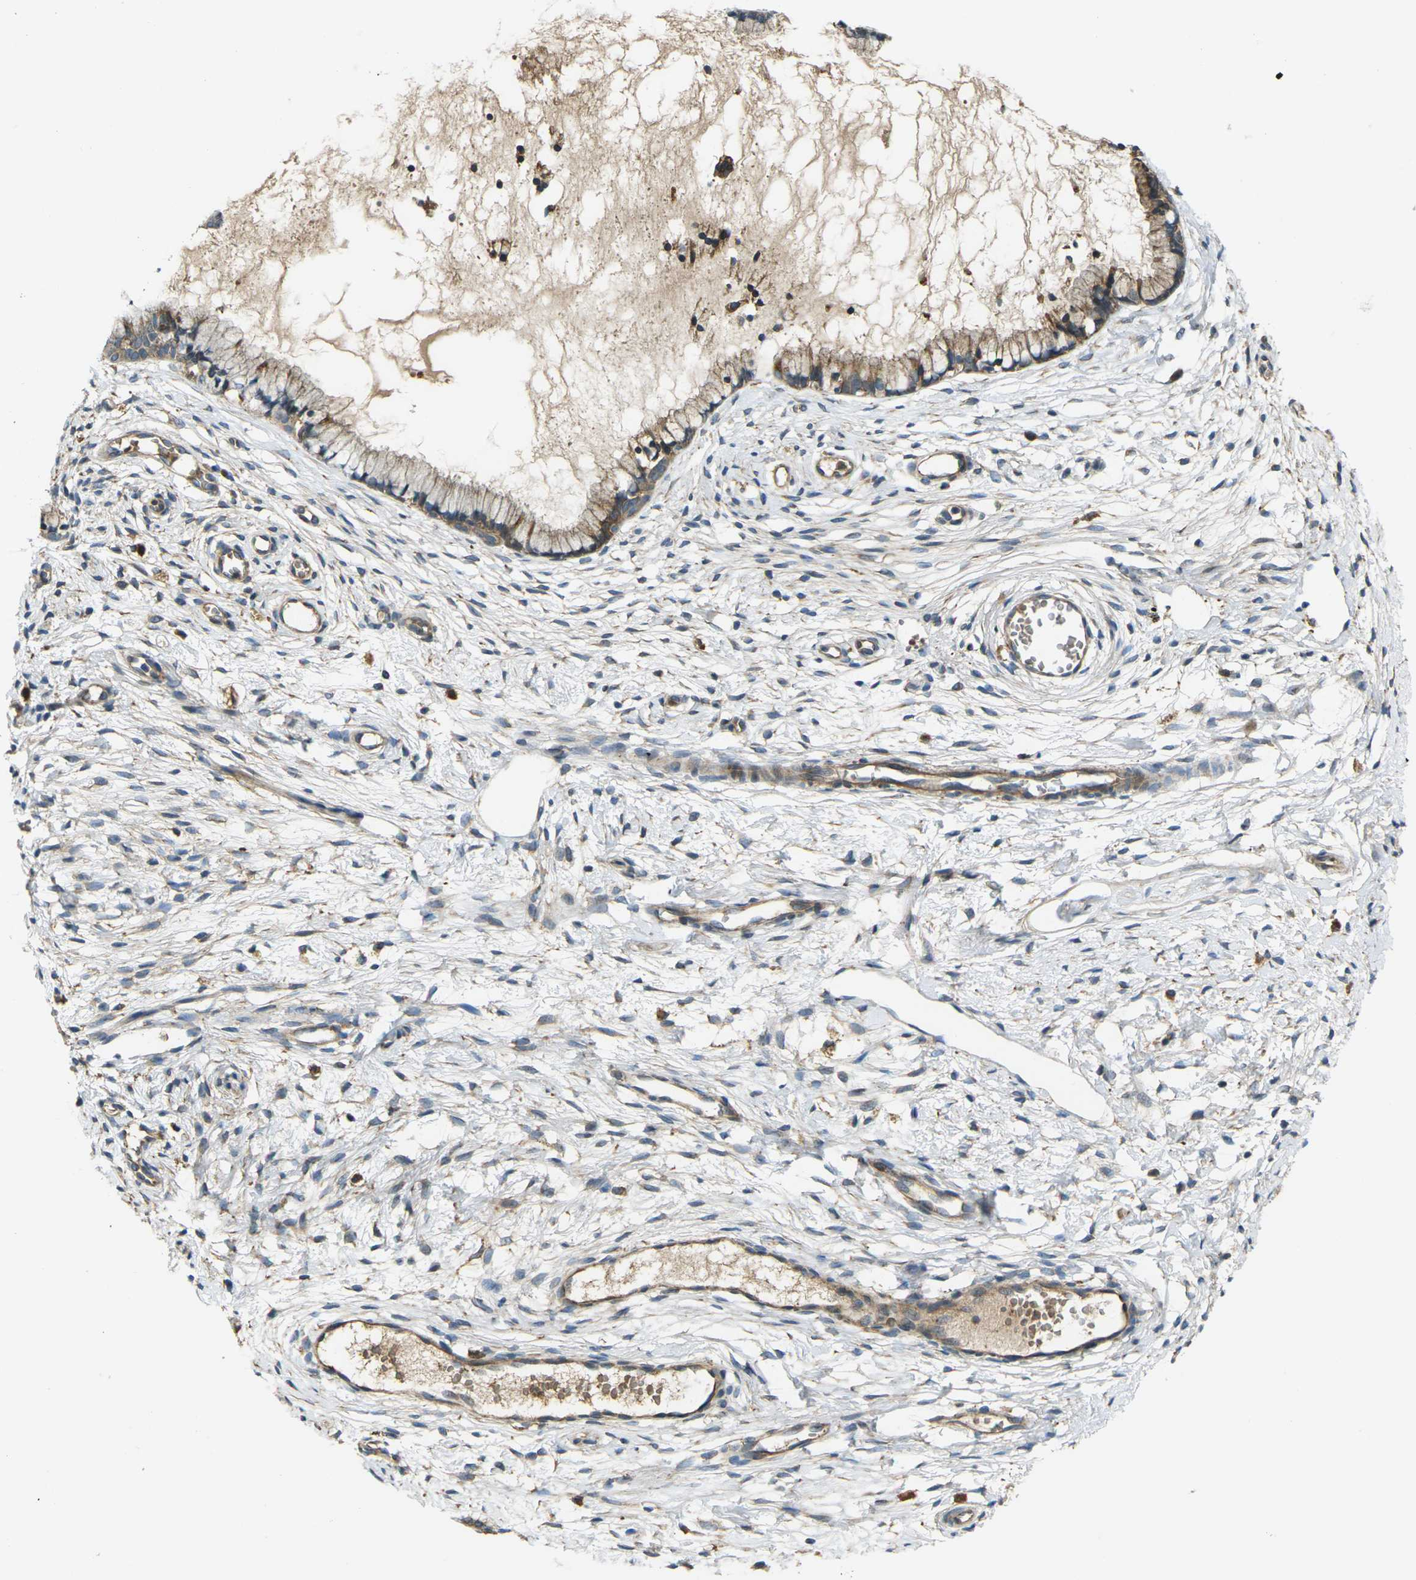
{"staining": {"intensity": "moderate", "quantity": ">75%", "location": "cytoplasmic/membranous"}, "tissue": "cervix", "cell_type": "Glandular cells", "image_type": "normal", "snomed": [{"axis": "morphology", "description": "Normal tissue, NOS"}, {"axis": "topography", "description": "Cervix"}], "caption": "Protein staining of benign cervix demonstrates moderate cytoplasmic/membranous staining in approximately >75% of glandular cells.", "gene": "FZD1", "patient": {"sex": "female", "age": 65}}